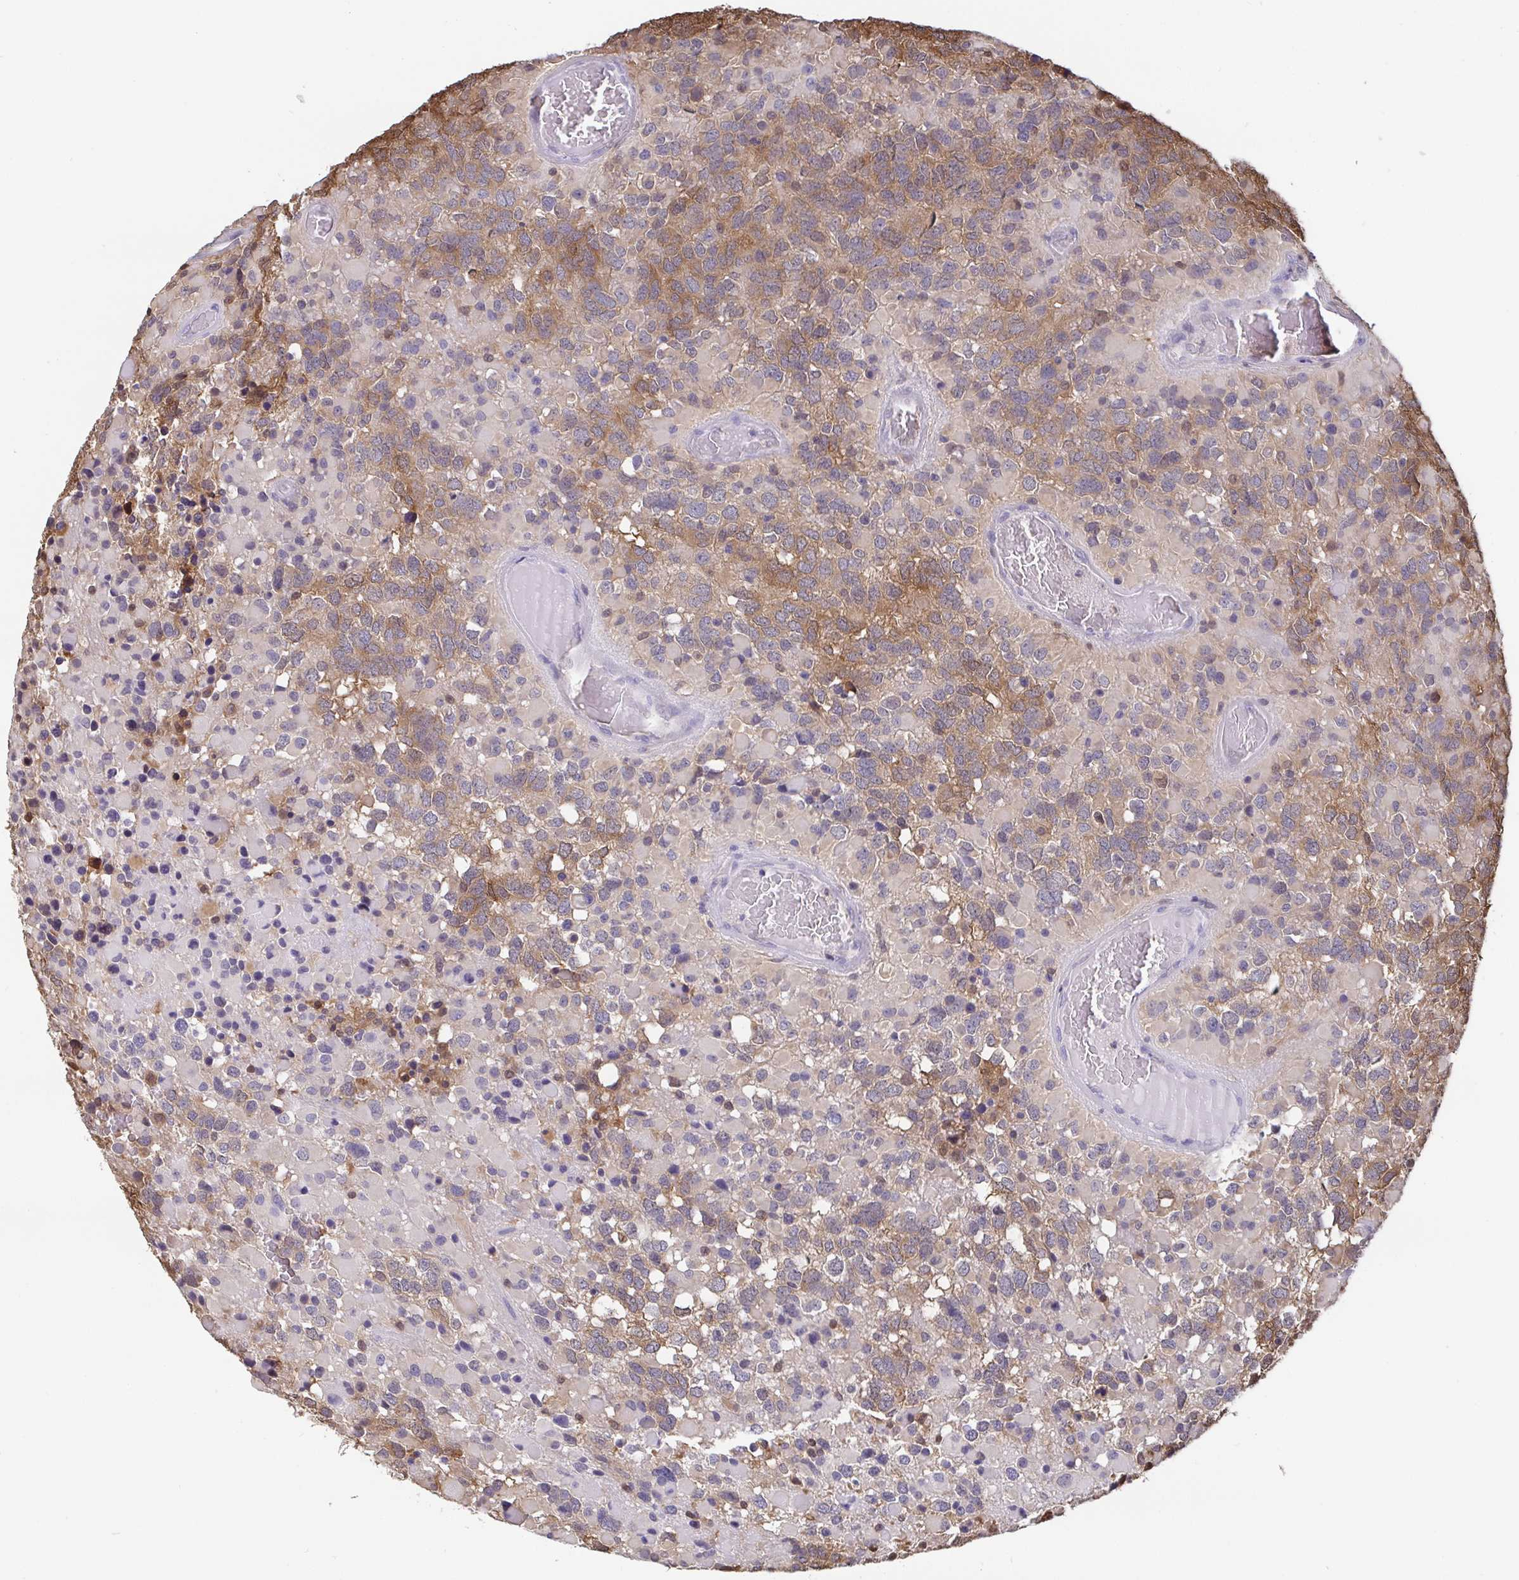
{"staining": {"intensity": "moderate", "quantity": "25%-75%", "location": "cytoplasmic/membranous"}, "tissue": "glioma", "cell_type": "Tumor cells", "image_type": "cancer", "snomed": [{"axis": "morphology", "description": "Glioma, malignant, High grade"}, {"axis": "topography", "description": "Brain"}], "caption": "Immunohistochemistry (IHC) staining of glioma, which displays medium levels of moderate cytoplasmic/membranous staining in approximately 25%-75% of tumor cells indicating moderate cytoplasmic/membranous protein expression. The staining was performed using DAB (brown) for protein detection and nuclei were counterstained in hematoxylin (blue).", "gene": "IDH1", "patient": {"sex": "female", "age": 40}}